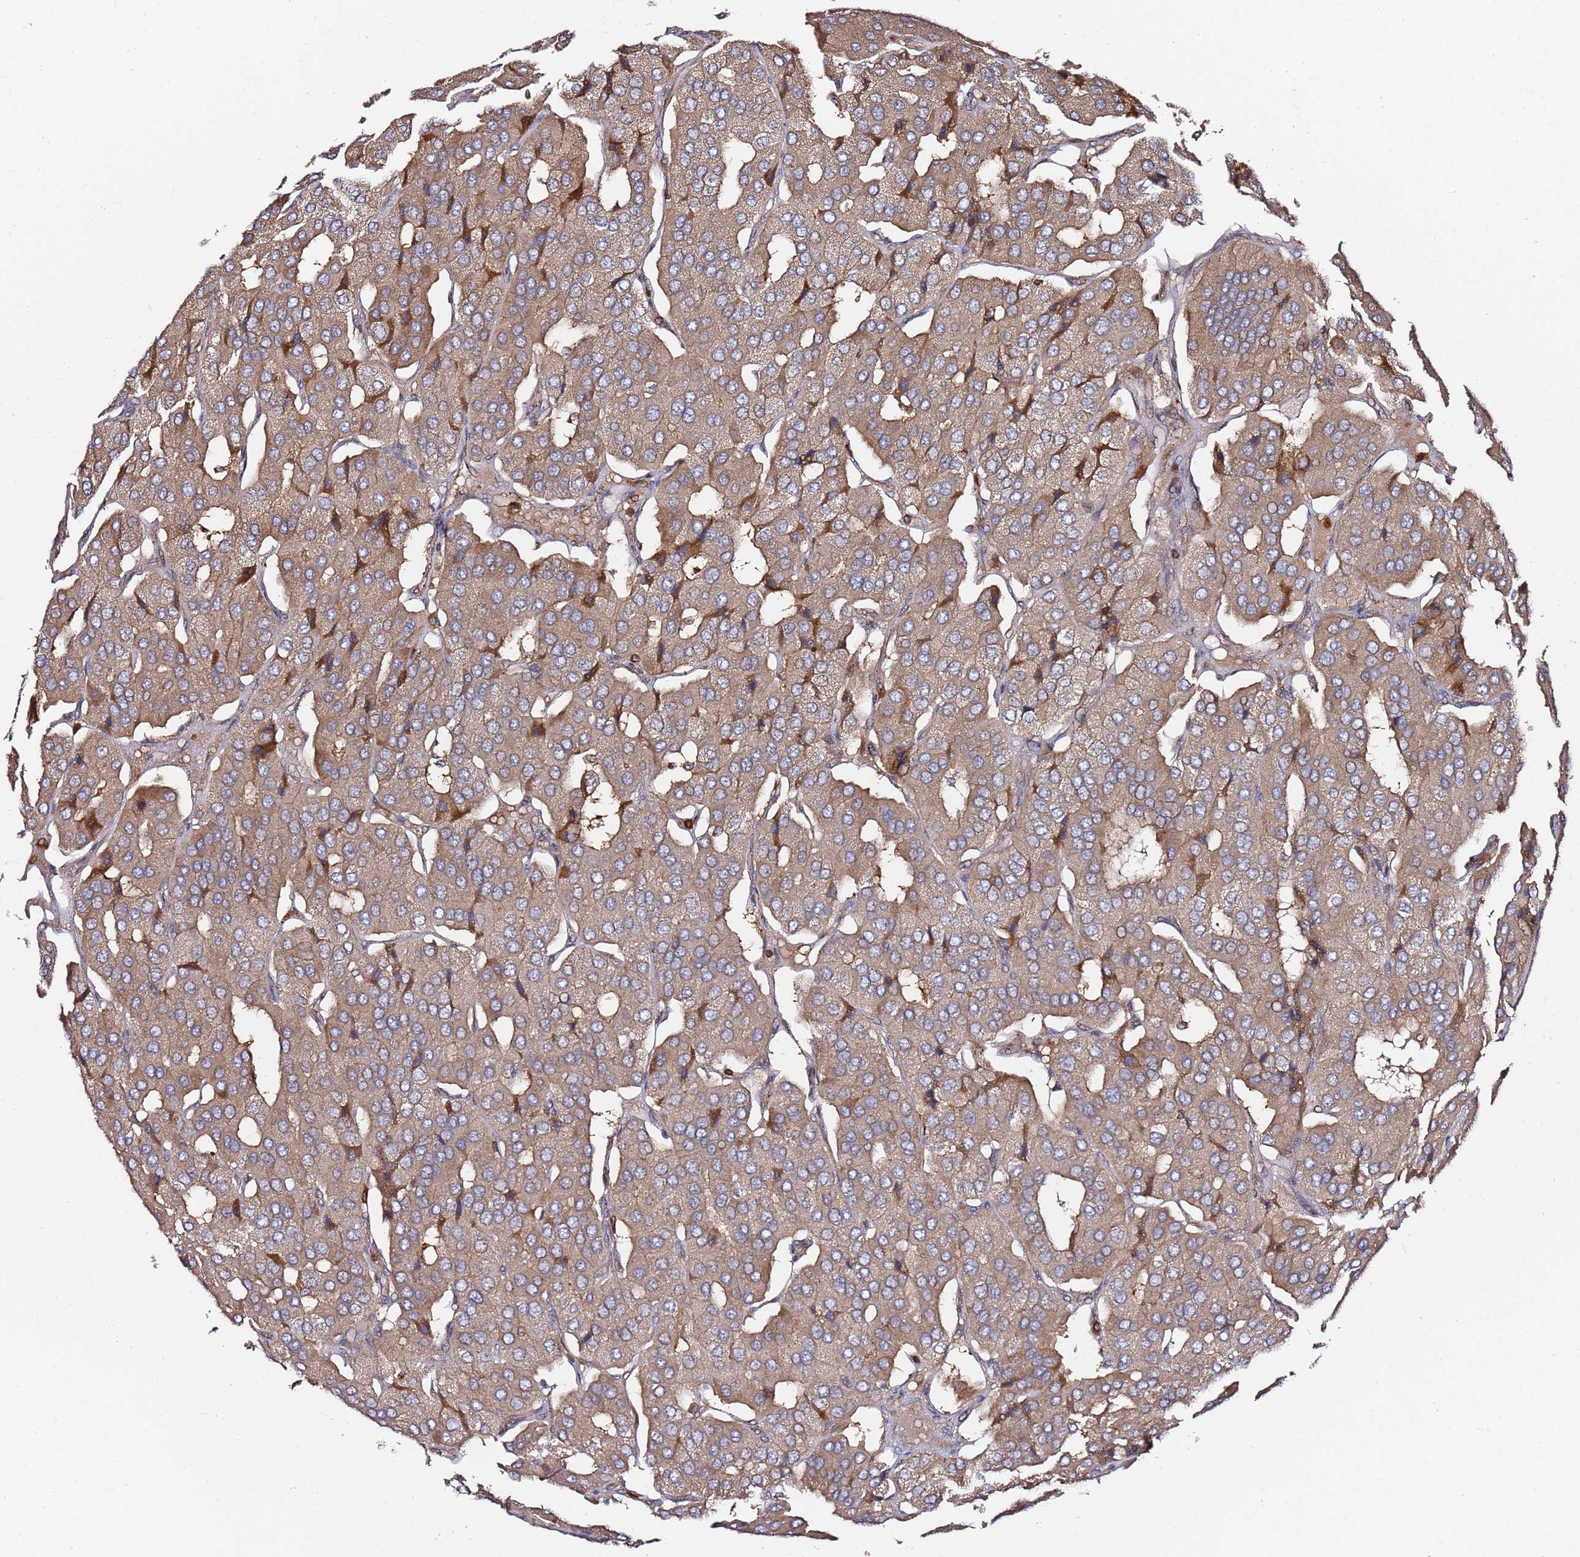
{"staining": {"intensity": "weak", "quantity": "25%-75%", "location": "cytoplasmic/membranous"}, "tissue": "parathyroid gland", "cell_type": "Glandular cells", "image_type": "normal", "snomed": [{"axis": "morphology", "description": "Normal tissue, NOS"}, {"axis": "morphology", "description": "Adenoma, NOS"}, {"axis": "topography", "description": "Parathyroid gland"}], "caption": "Protein analysis of benign parathyroid gland demonstrates weak cytoplasmic/membranous staining in about 25%-75% of glandular cells. (Stains: DAB in brown, nuclei in blue, Microscopy: brightfield microscopy at high magnification).", "gene": "PRMT7", "patient": {"sex": "female", "age": 86}}